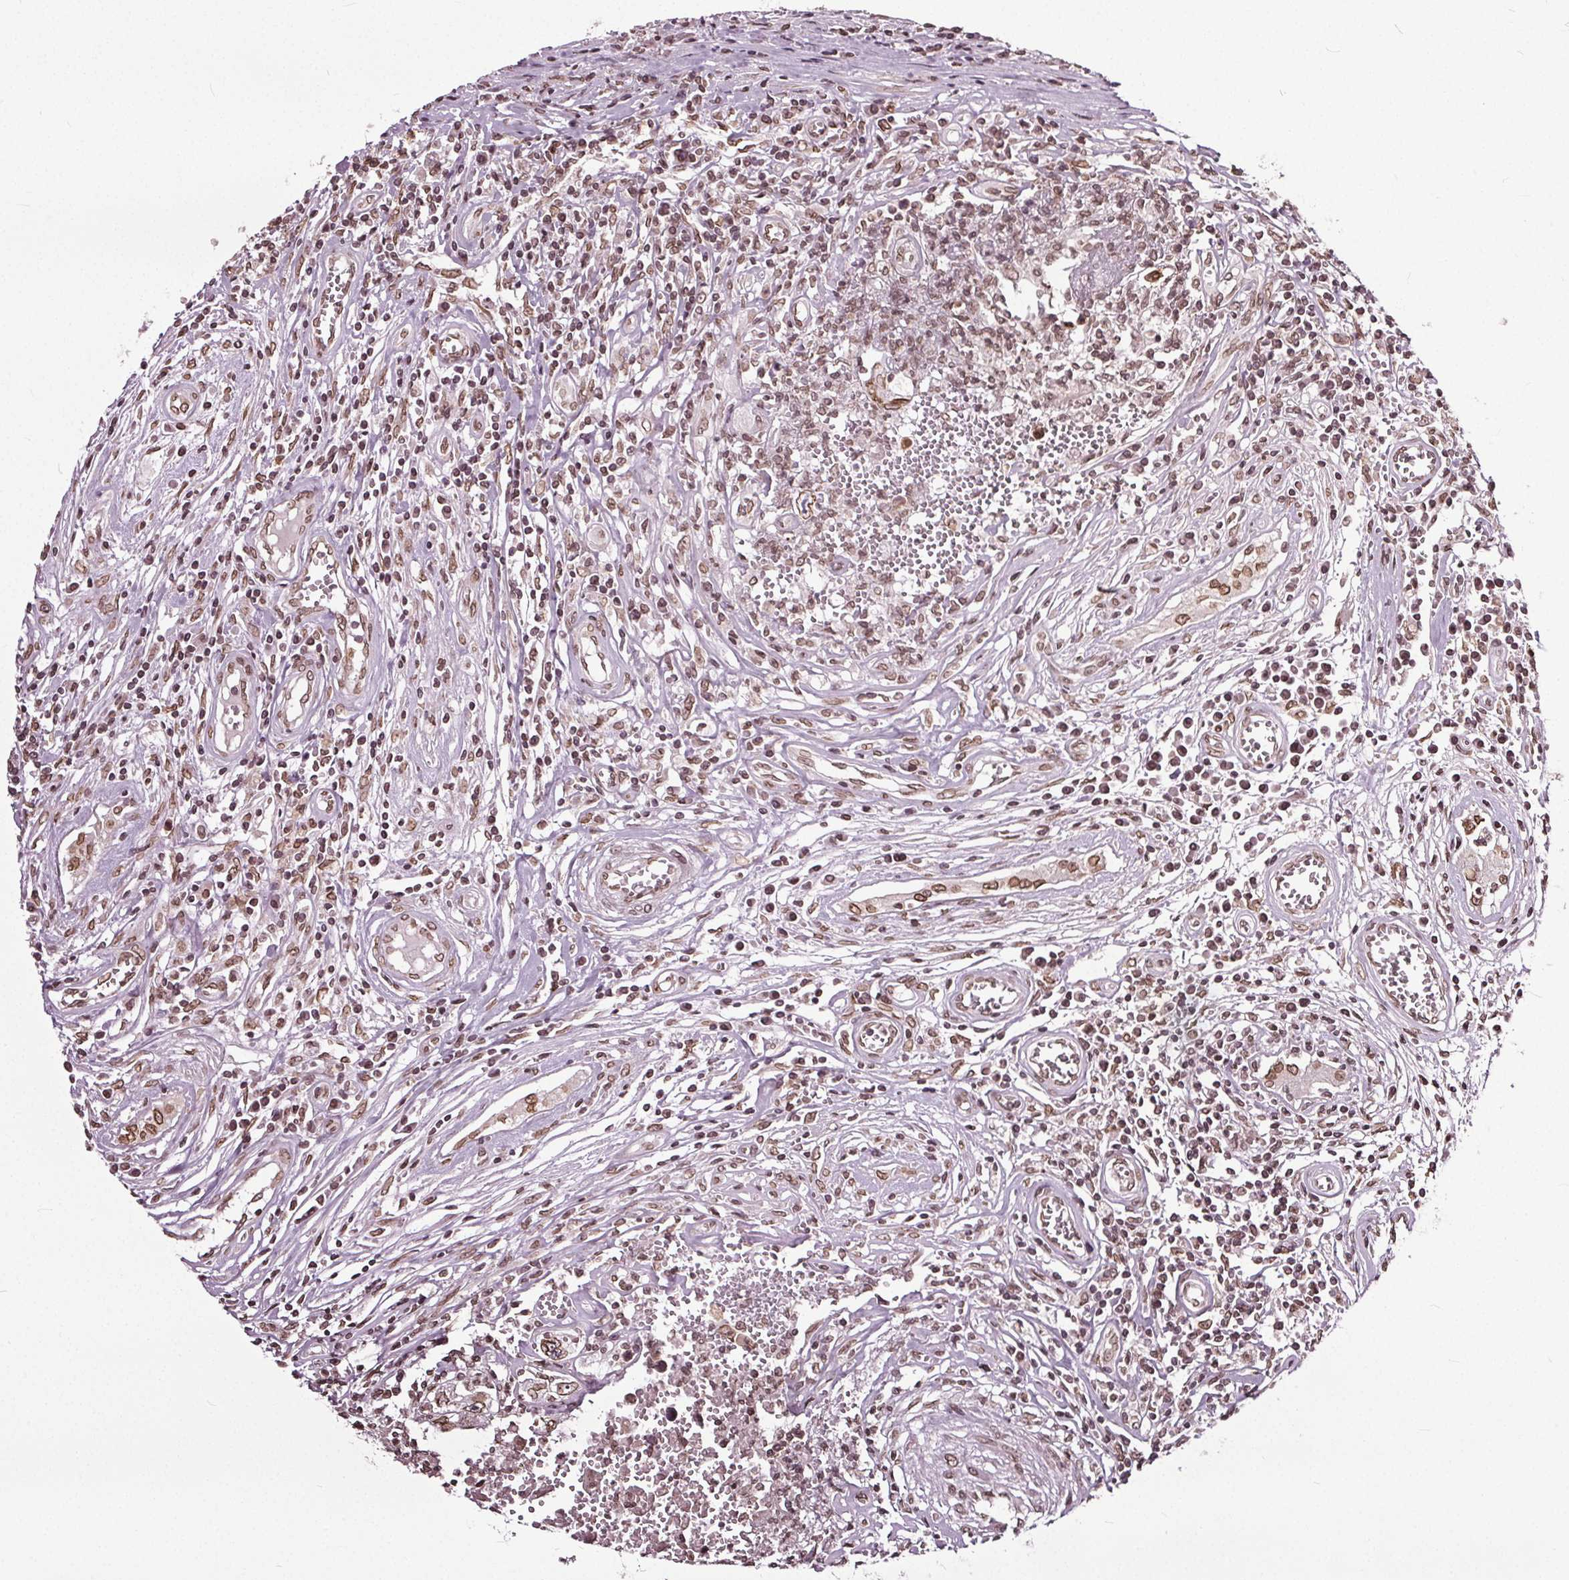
{"staining": {"intensity": "moderate", "quantity": ">75%", "location": "cytoplasmic/membranous,nuclear"}, "tissue": "testis cancer", "cell_type": "Tumor cells", "image_type": "cancer", "snomed": [{"axis": "morphology", "description": "Carcinoma, Embryonal, NOS"}, {"axis": "topography", "description": "Testis"}], "caption": "This micrograph exhibits immunohistochemistry (IHC) staining of human testis embryonal carcinoma, with medium moderate cytoplasmic/membranous and nuclear expression in approximately >75% of tumor cells.", "gene": "TTC39C", "patient": {"sex": "male", "age": 36}}